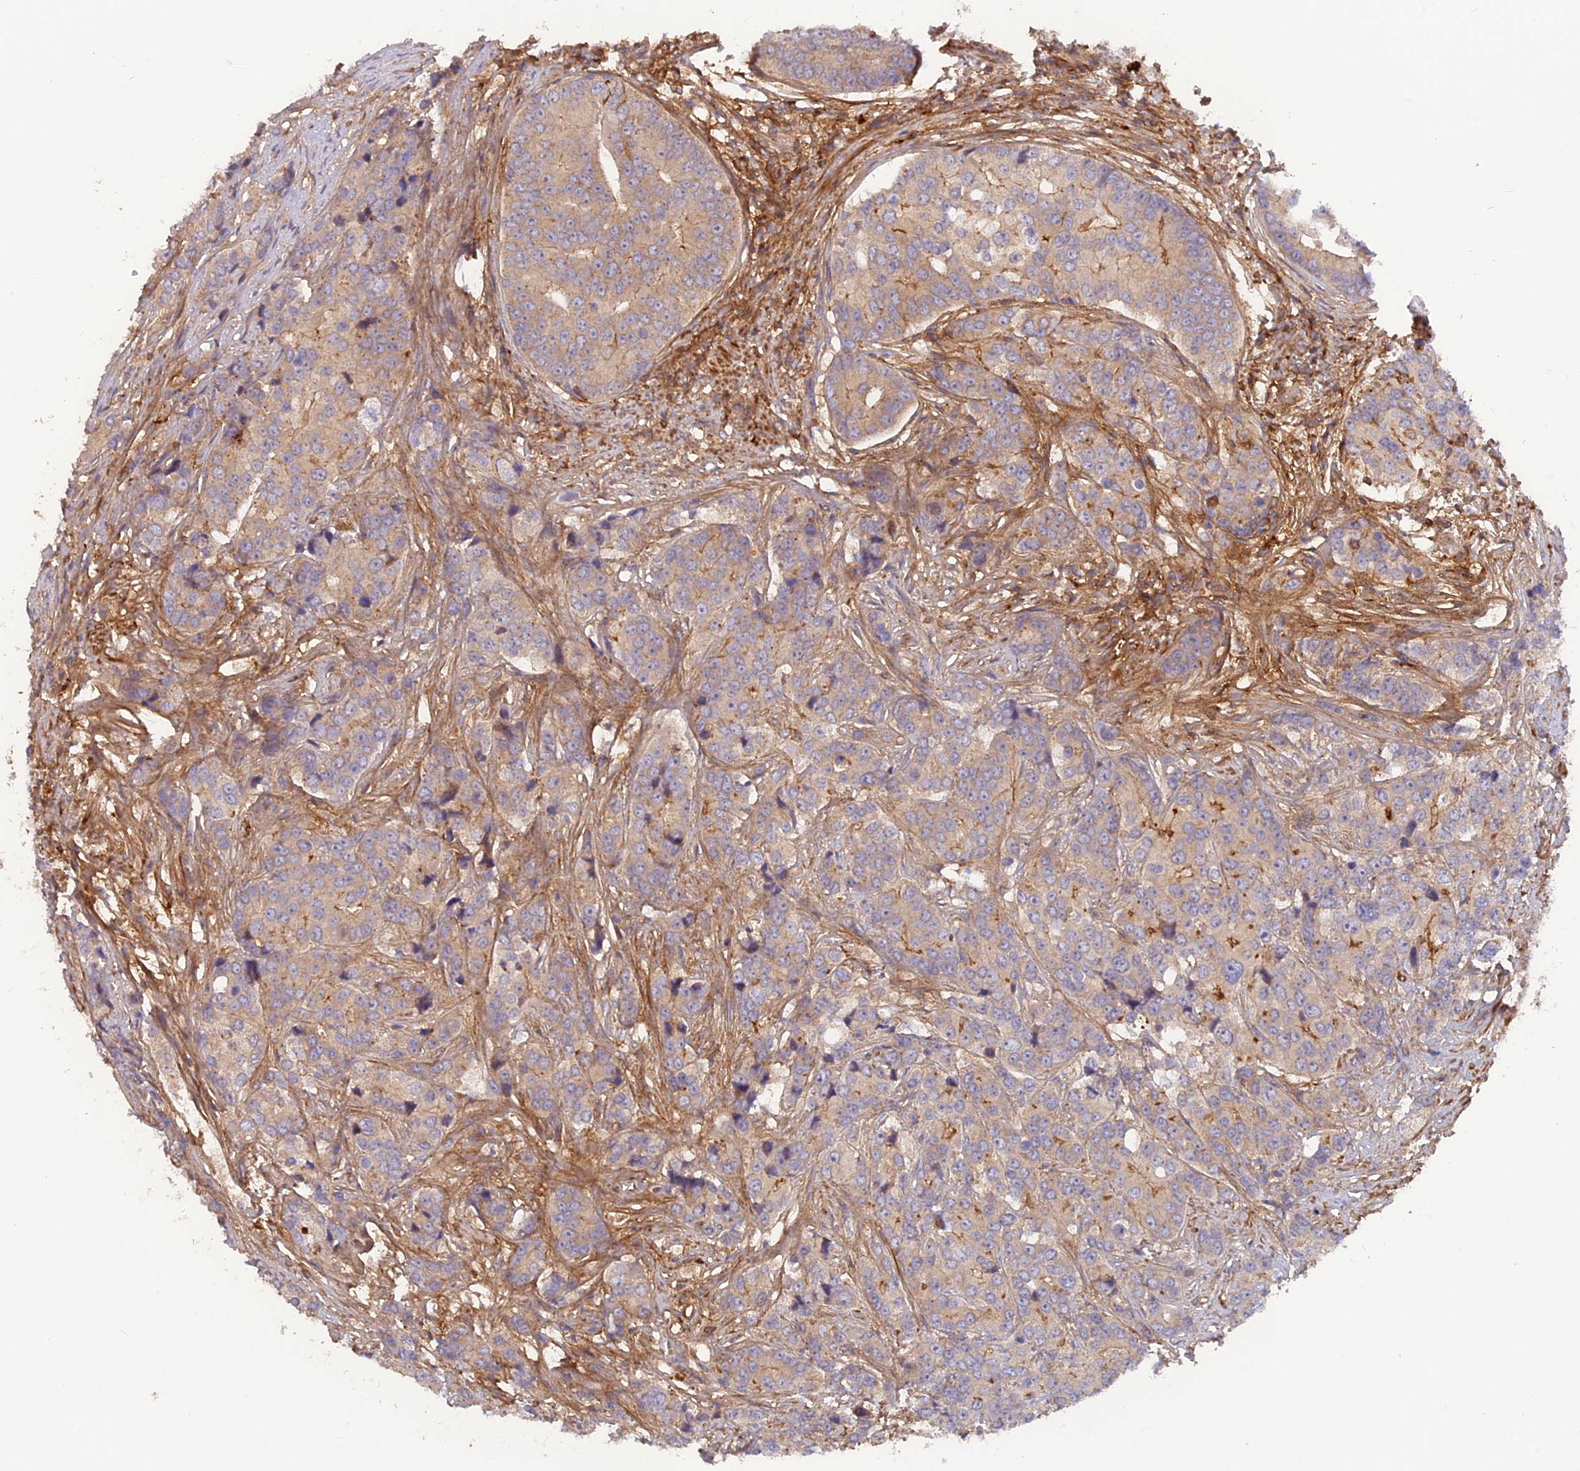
{"staining": {"intensity": "moderate", "quantity": "<25%", "location": "cytoplasmic/membranous"}, "tissue": "prostate cancer", "cell_type": "Tumor cells", "image_type": "cancer", "snomed": [{"axis": "morphology", "description": "Adenocarcinoma, High grade"}, {"axis": "topography", "description": "Prostate"}], "caption": "A micrograph of human prostate cancer stained for a protein reveals moderate cytoplasmic/membranous brown staining in tumor cells.", "gene": "CPNE7", "patient": {"sex": "male", "age": 62}}